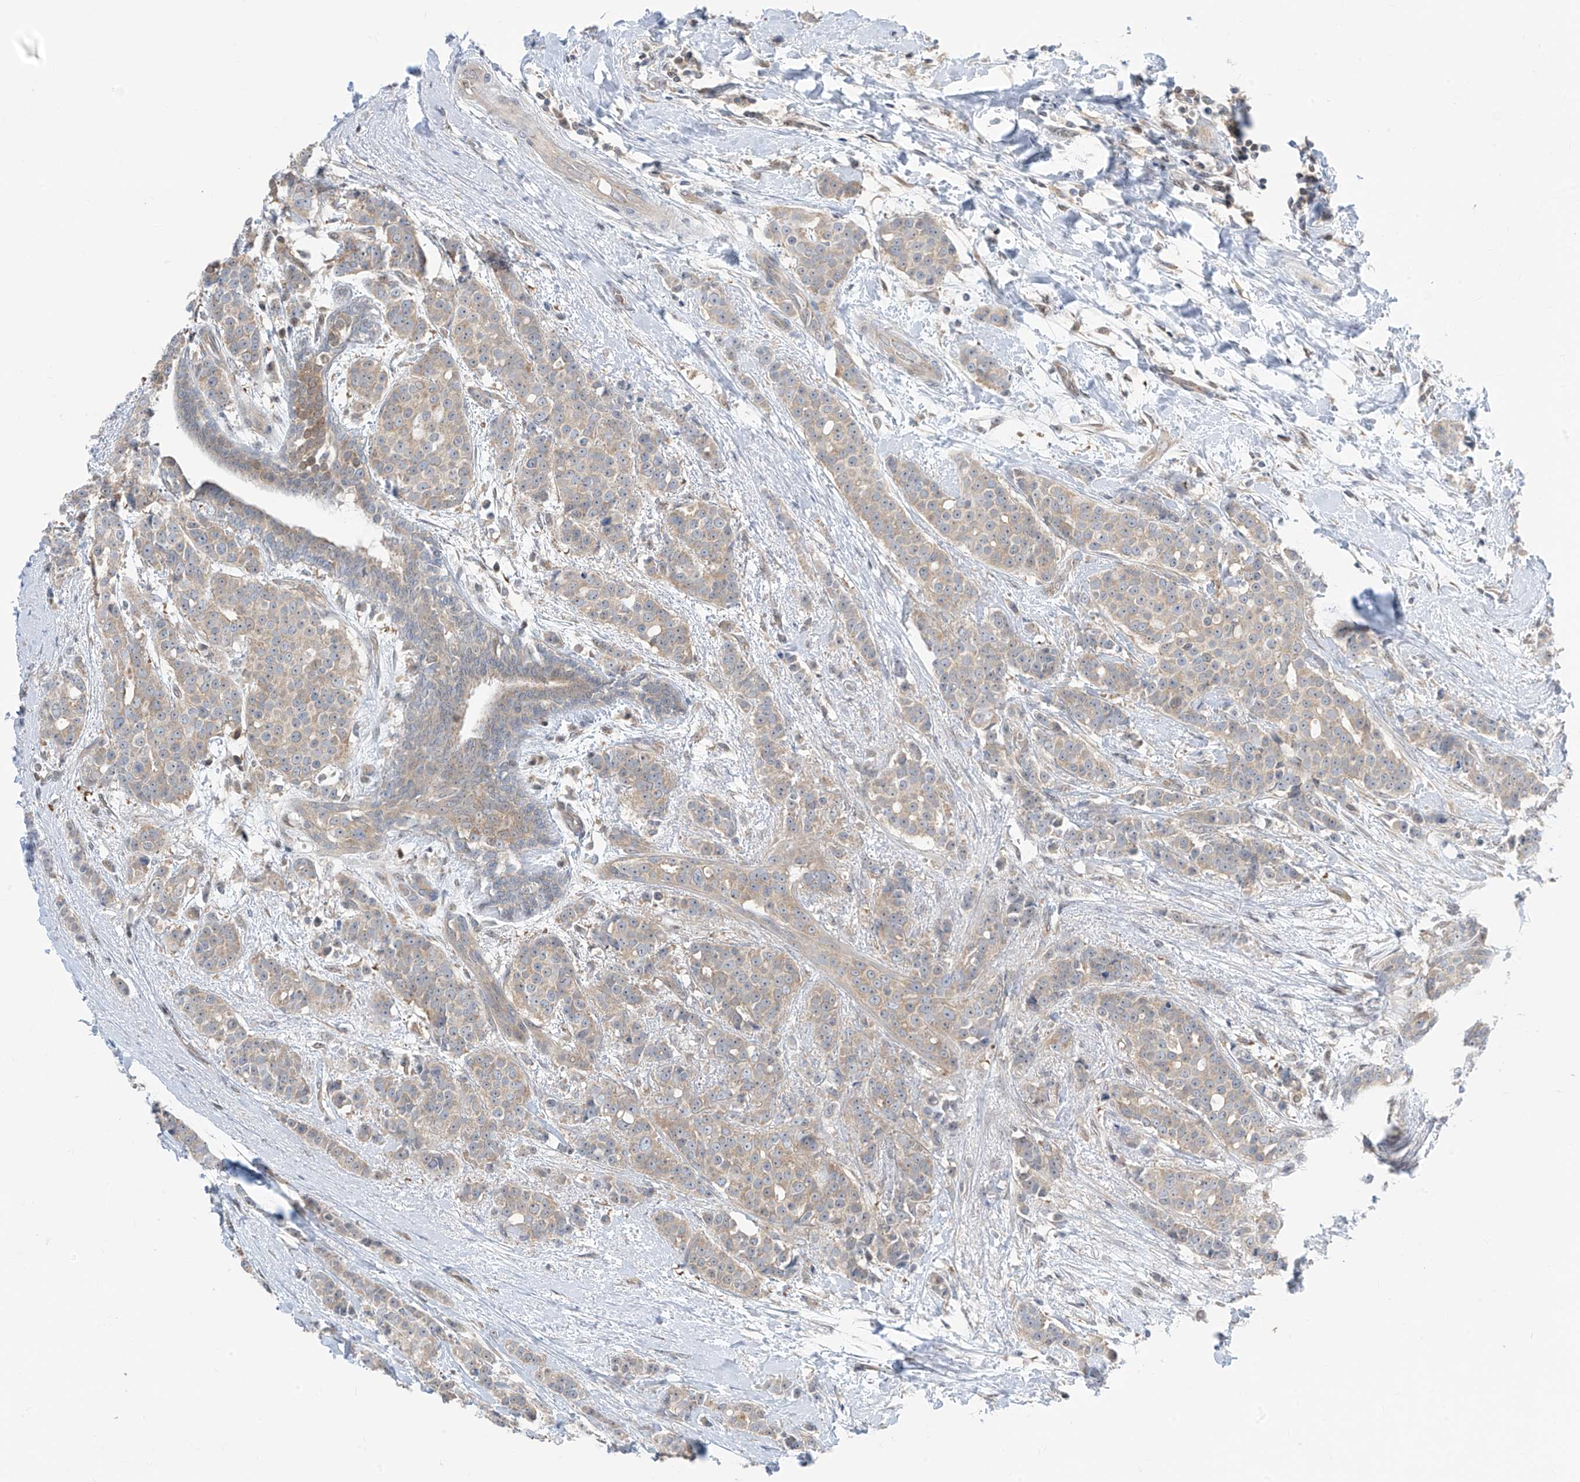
{"staining": {"intensity": "moderate", "quantity": ">75%", "location": "cytoplasmic/membranous"}, "tissue": "breast cancer", "cell_type": "Tumor cells", "image_type": "cancer", "snomed": [{"axis": "morphology", "description": "Lobular carcinoma"}, {"axis": "topography", "description": "Breast"}], "caption": "Human breast cancer (lobular carcinoma) stained for a protein (brown) displays moderate cytoplasmic/membranous positive positivity in about >75% of tumor cells.", "gene": "TTC38", "patient": {"sex": "female", "age": 51}}